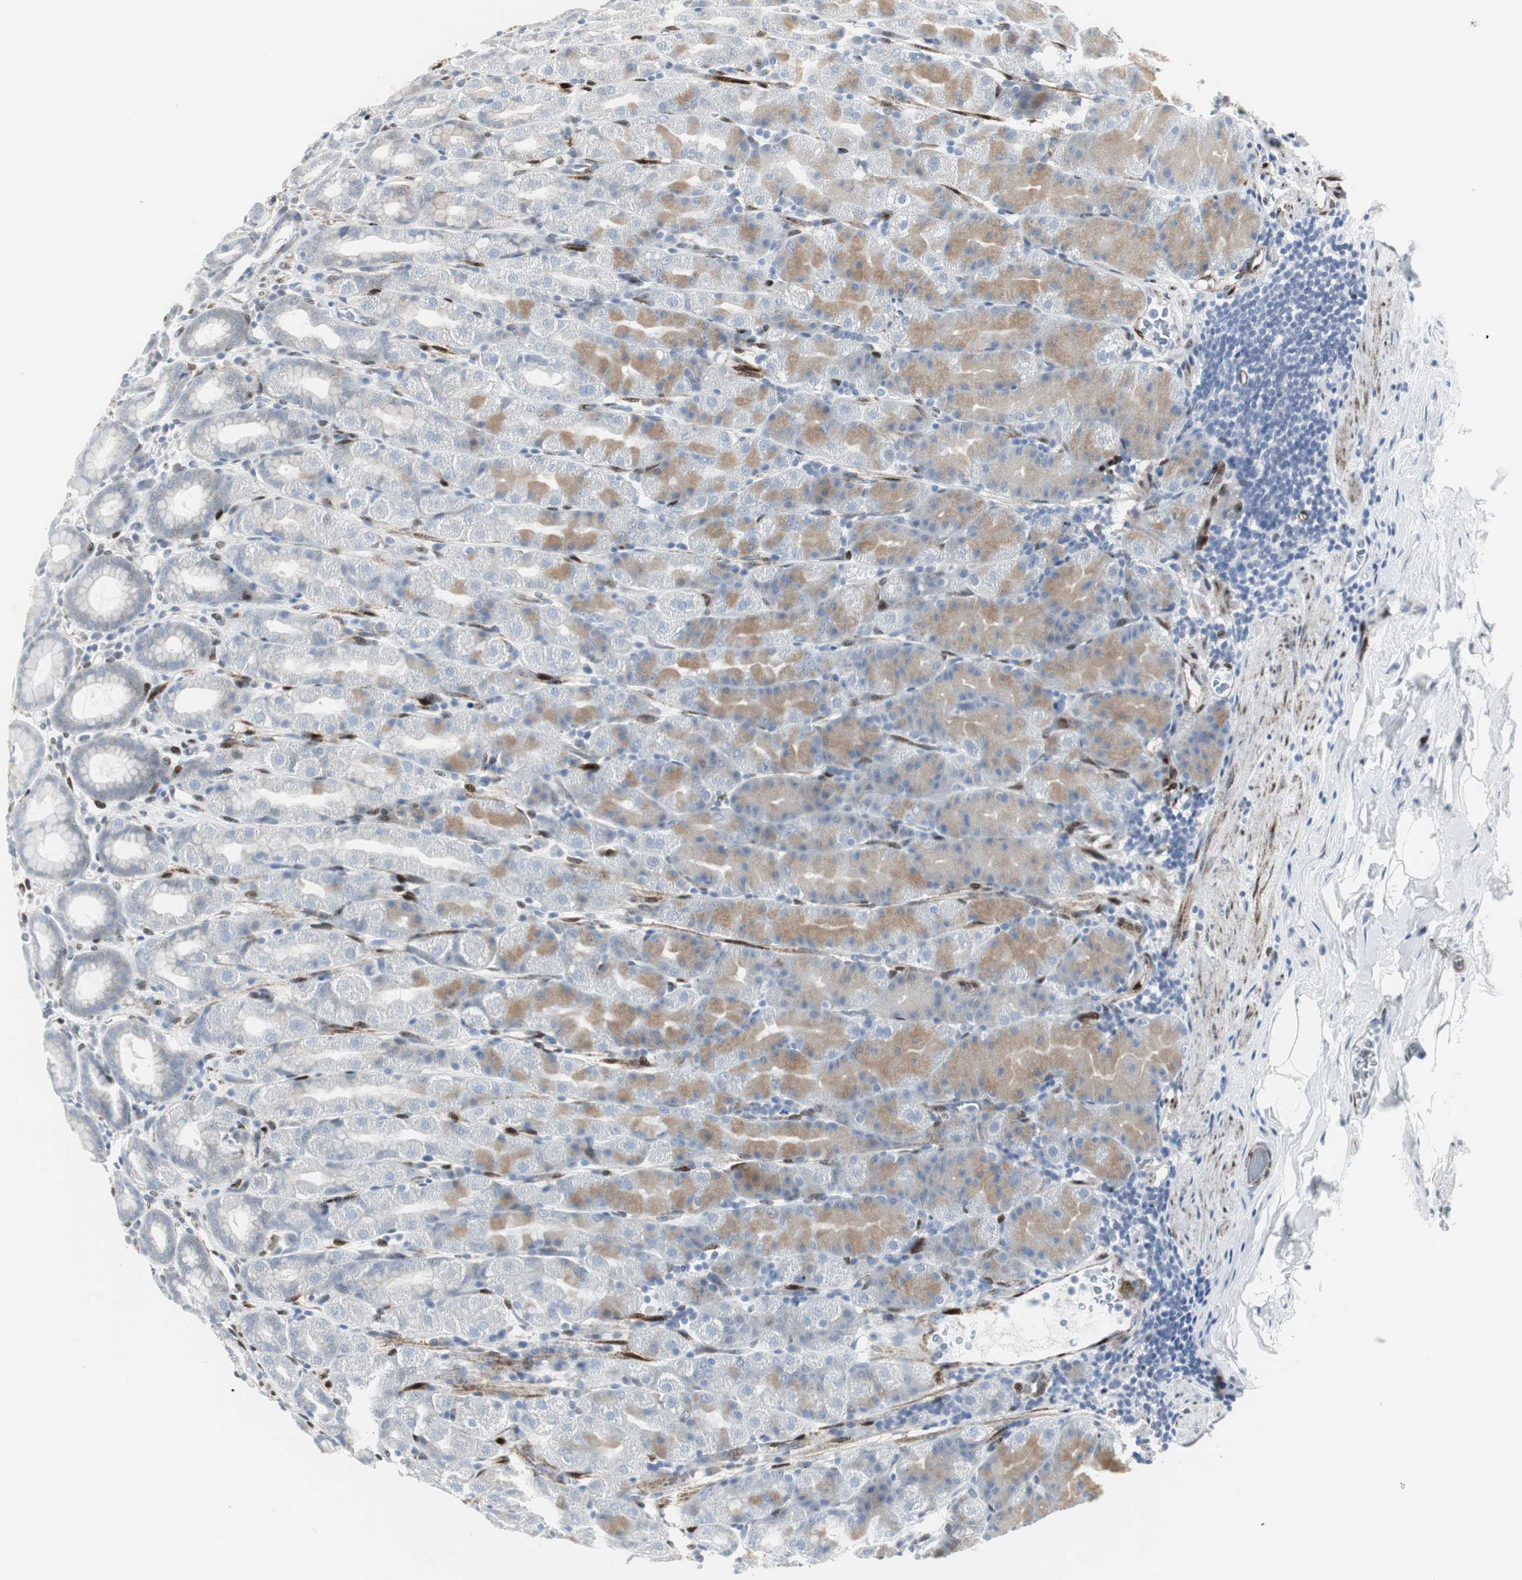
{"staining": {"intensity": "moderate", "quantity": "25%-75%", "location": "cytoplasmic/membranous"}, "tissue": "stomach", "cell_type": "Glandular cells", "image_type": "normal", "snomed": [{"axis": "morphology", "description": "Normal tissue, NOS"}, {"axis": "topography", "description": "Stomach, upper"}], "caption": "Immunohistochemistry micrograph of unremarkable human stomach stained for a protein (brown), which demonstrates medium levels of moderate cytoplasmic/membranous positivity in about 25%-75% of glandular cells.", "gene": "PPP1R14A", "patient": {"sex": "male", "age": 68}}